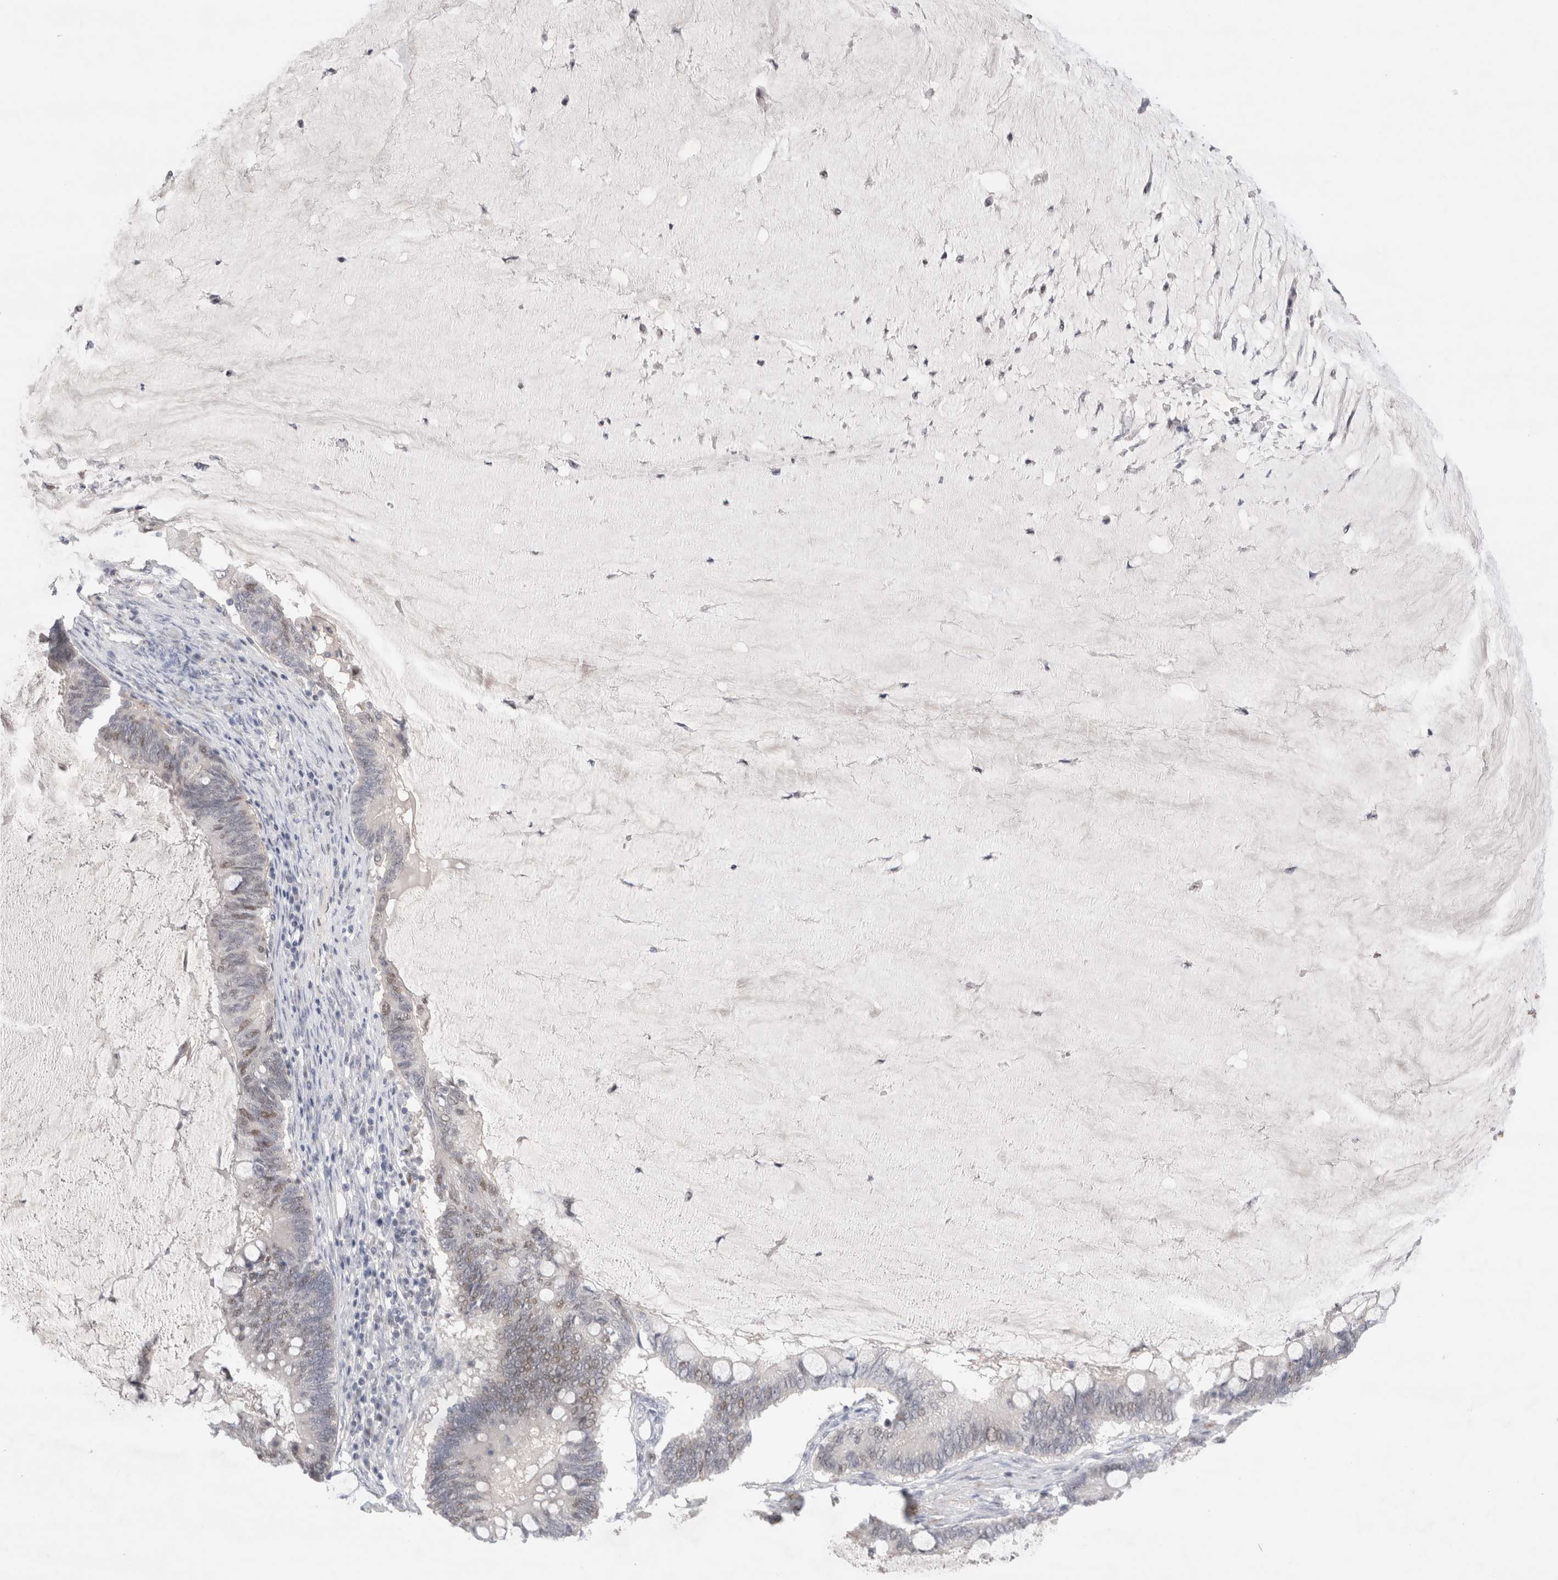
{"staining": {"intensity": "moderate", "quantity": "<25%", "location": "nuclear"}, "tissue": "ovarian cancer", "cell_type": "Tumor cells", "image_type": "cancer", "snomed": [{"axis": "morphology", "description": "Cystadenocarcinoma, mucinous, NOS"}, {"axis": "topography", "description": "Ovary"}], "caption": "An immunohistochemistry (IHC) photomicrograph of neoplastic tissue is shown. Protein staining in brown highlights moderate nuclear positivity in ovarian cancer within tumor cells. Using DAB (brown) and hematoxylin (blue) stains, captured at high magnification using brightfield microscopy.", "gene": "KNL1", "patient": {"sex": "female", "age": 61}}